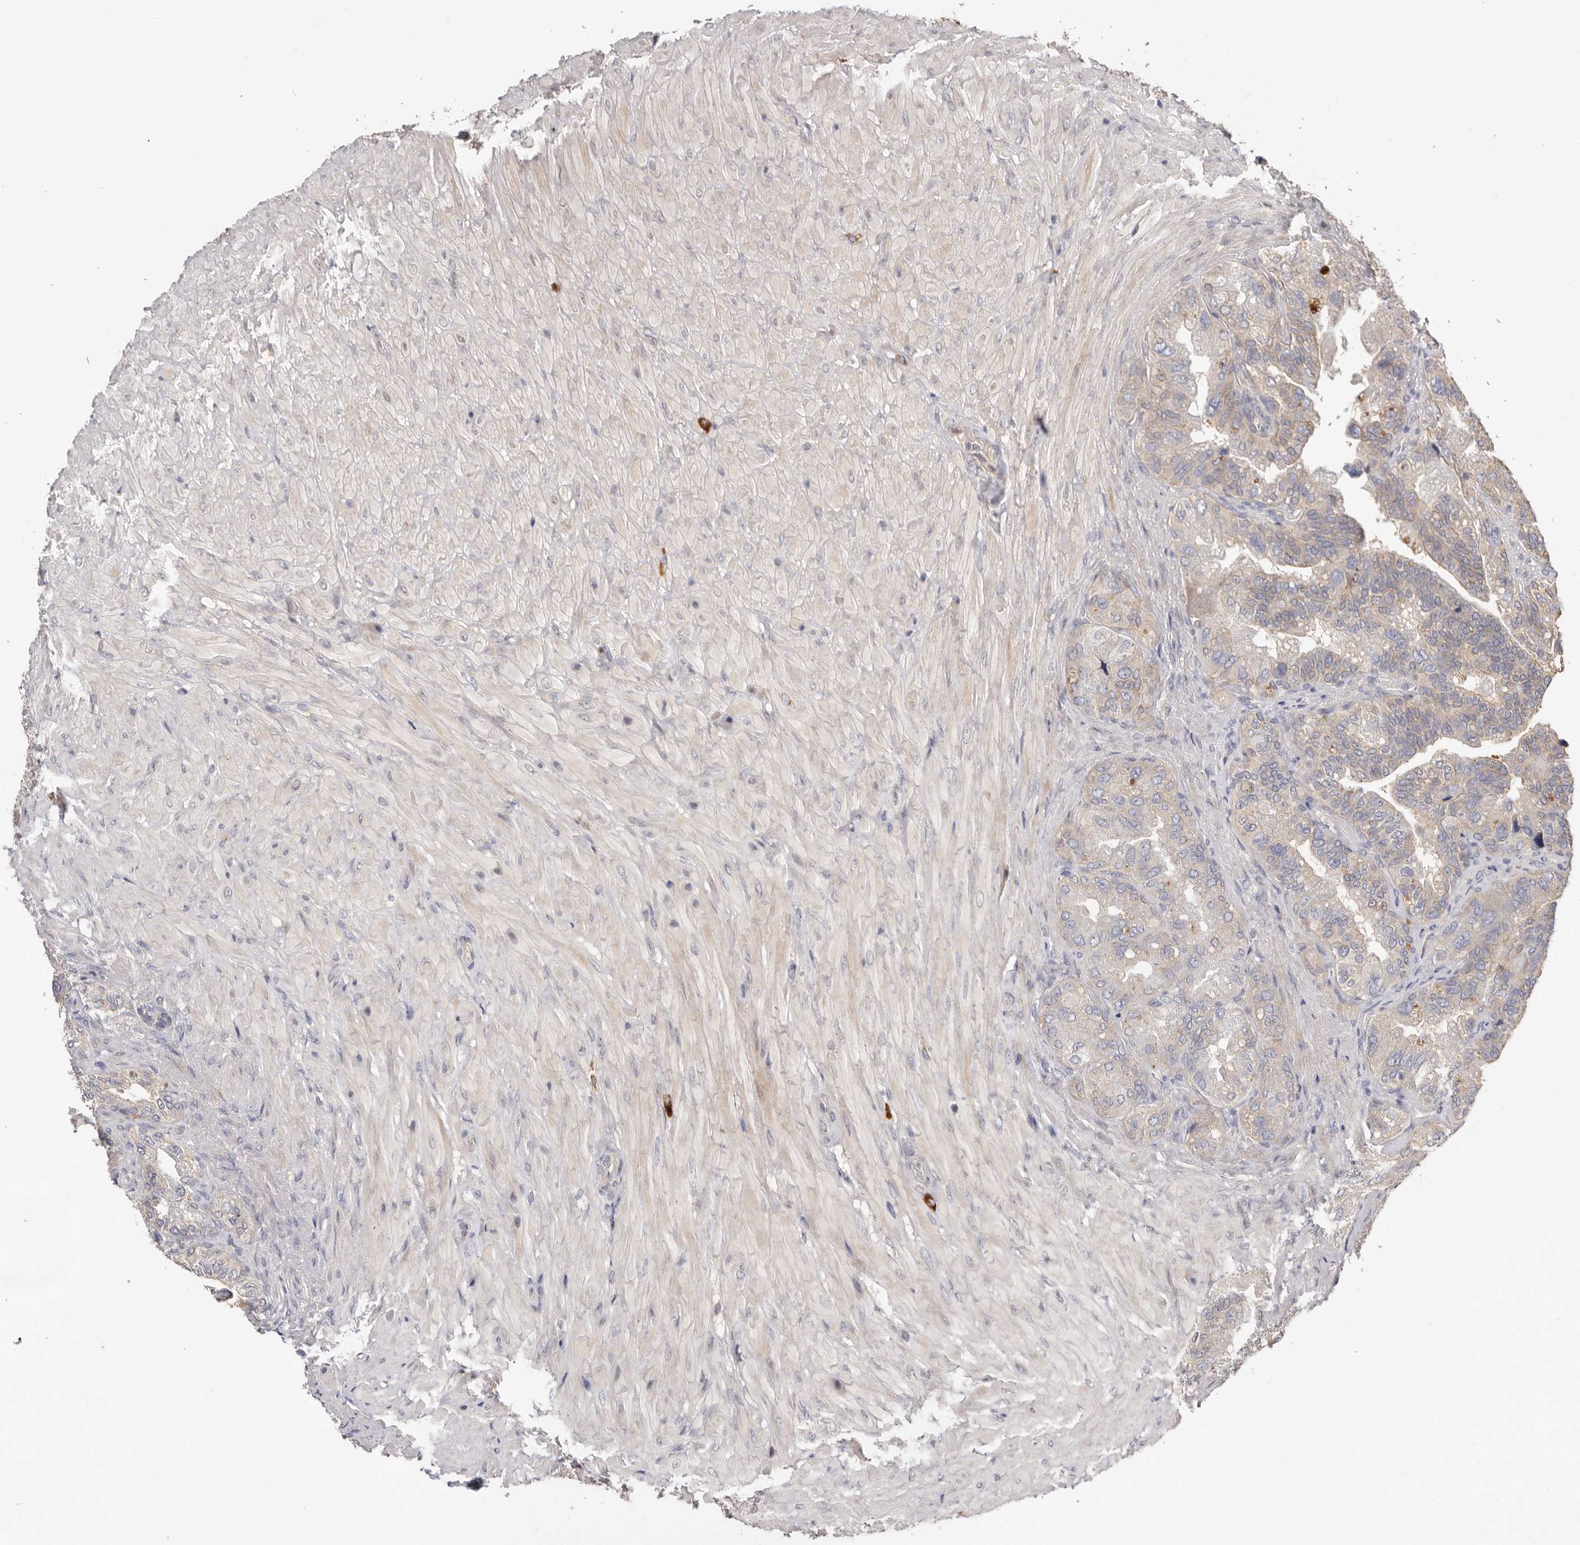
{"staining": {"intensity": "moderate", "quantity": "25%-75%", "location": "cytoplasmic/membranous"}, "tissue": "seminal vesicle", "cell_type": "Glandular cells", "image_type": "normal", "snomed": [{"axis": "morphology", "description": "Normal tissue, NOS"}, {"axis": "topography", "description": "Seminal veicle"}, {"axis": "topography", "description": "Peripheral nerve tissue"}], "caption": "A high-resolution image shows immunohistochemistry (IHC) staining of normal seminal vesicle, which reveals moderate cytoplasmic/membranous staining in about 25%-75% of glandular cells.", "gene": "DOP1A", "patient": {"sex": "male", "age": 63}}